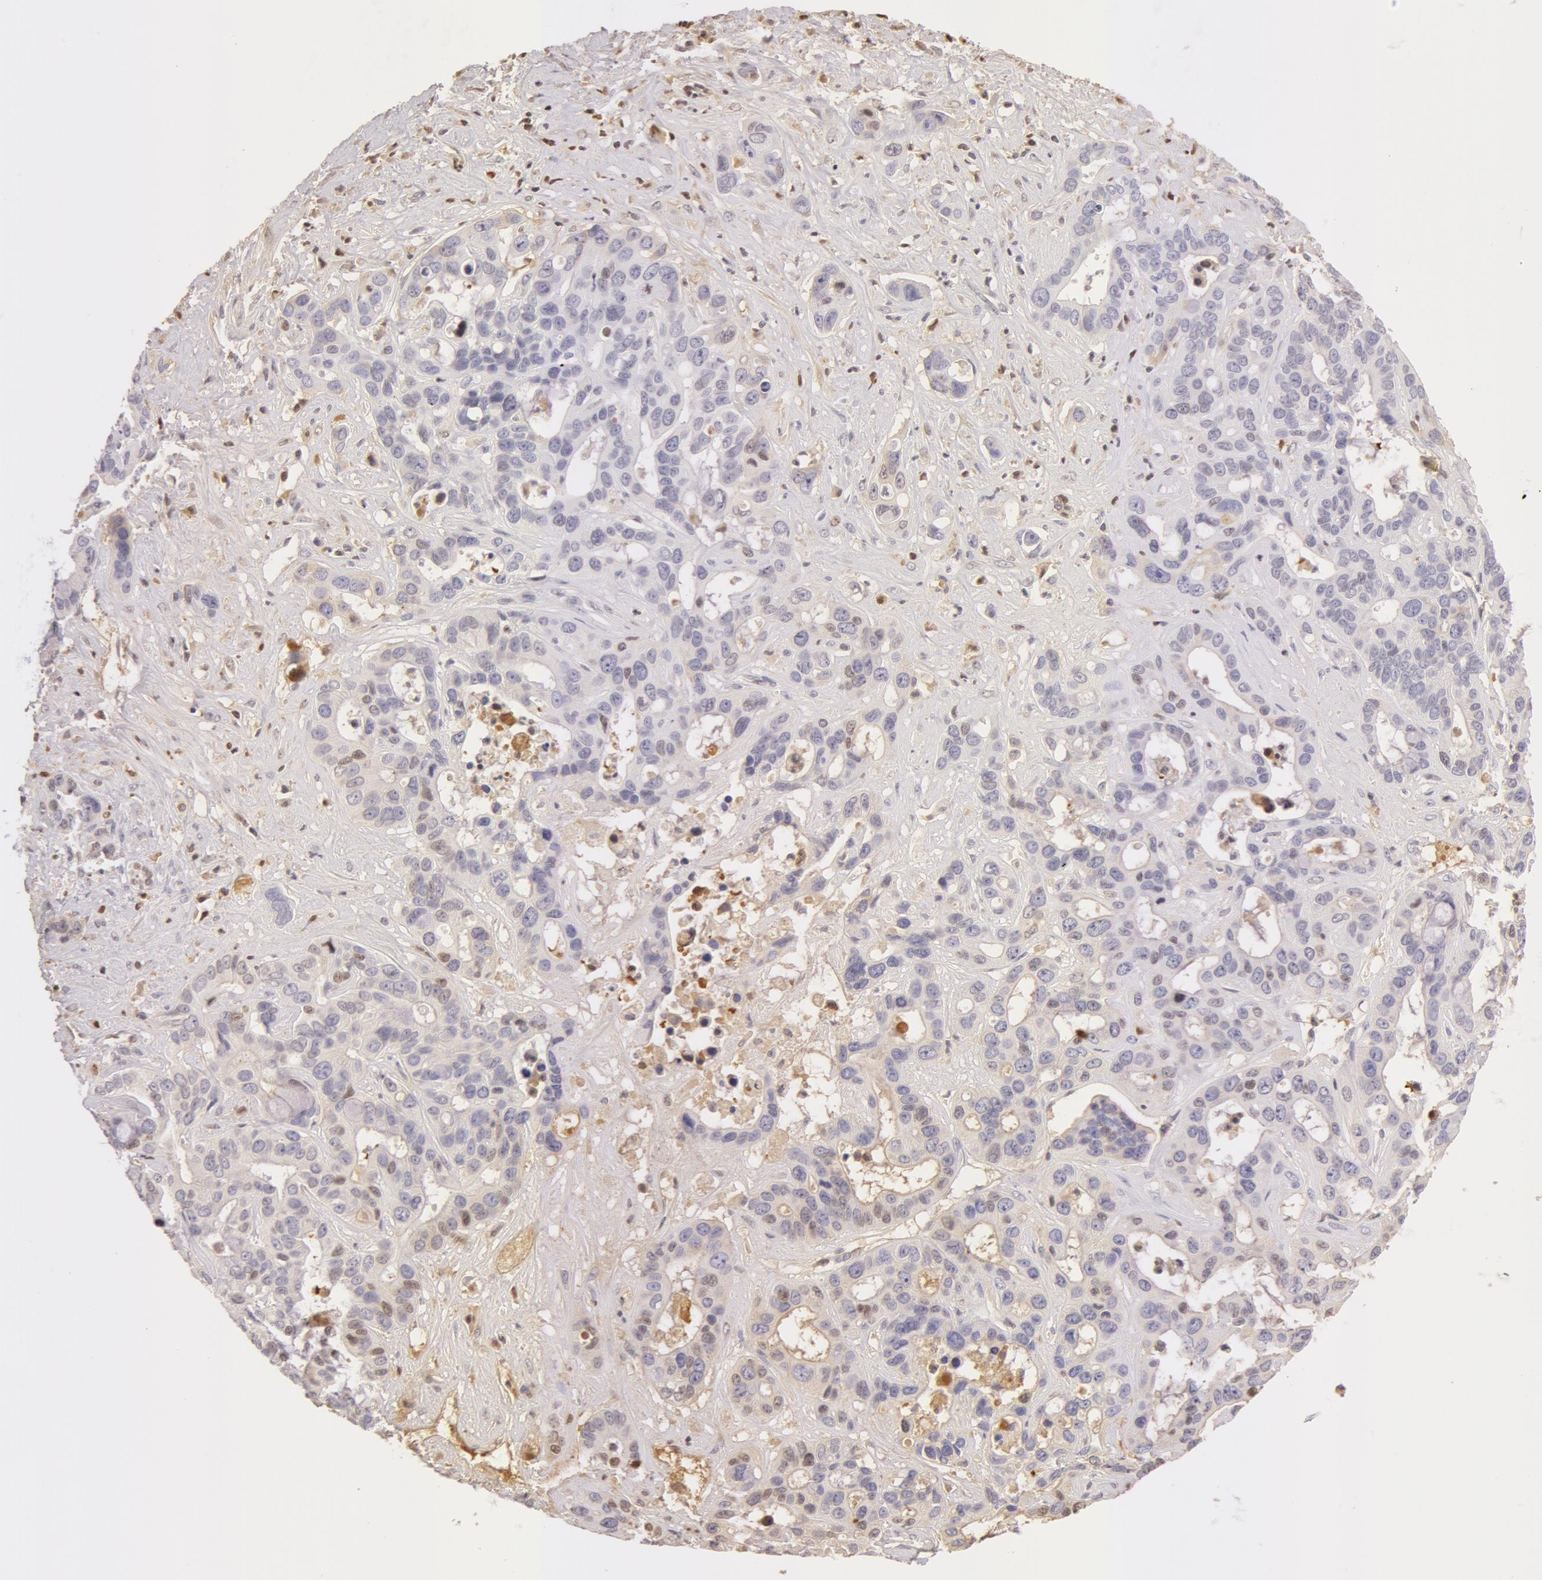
{"staining": {"intensity": "weak", "quantity": "<25%", "location": "nuclear"}, "tissue": "liver cancer", "cell_type": "Tumor cells", "image_type": "cancer", "snomed": [{"axis": "morphology", "description": "Cholangiocarcinoma"}, {"axis": "topography", "description": "Liver"}], "caption": "Liver cholangiocarcinoma was stained to show a protein in brown. There is no significant expression in tumor cells. The staining was performed using DAB to visualize the protein expression in brown, while the nuclei were stained in blue with hematoxylin (Magnification: 20x).", "gene": "AHSG", "patient": {"sex": "female", "age": 65}}